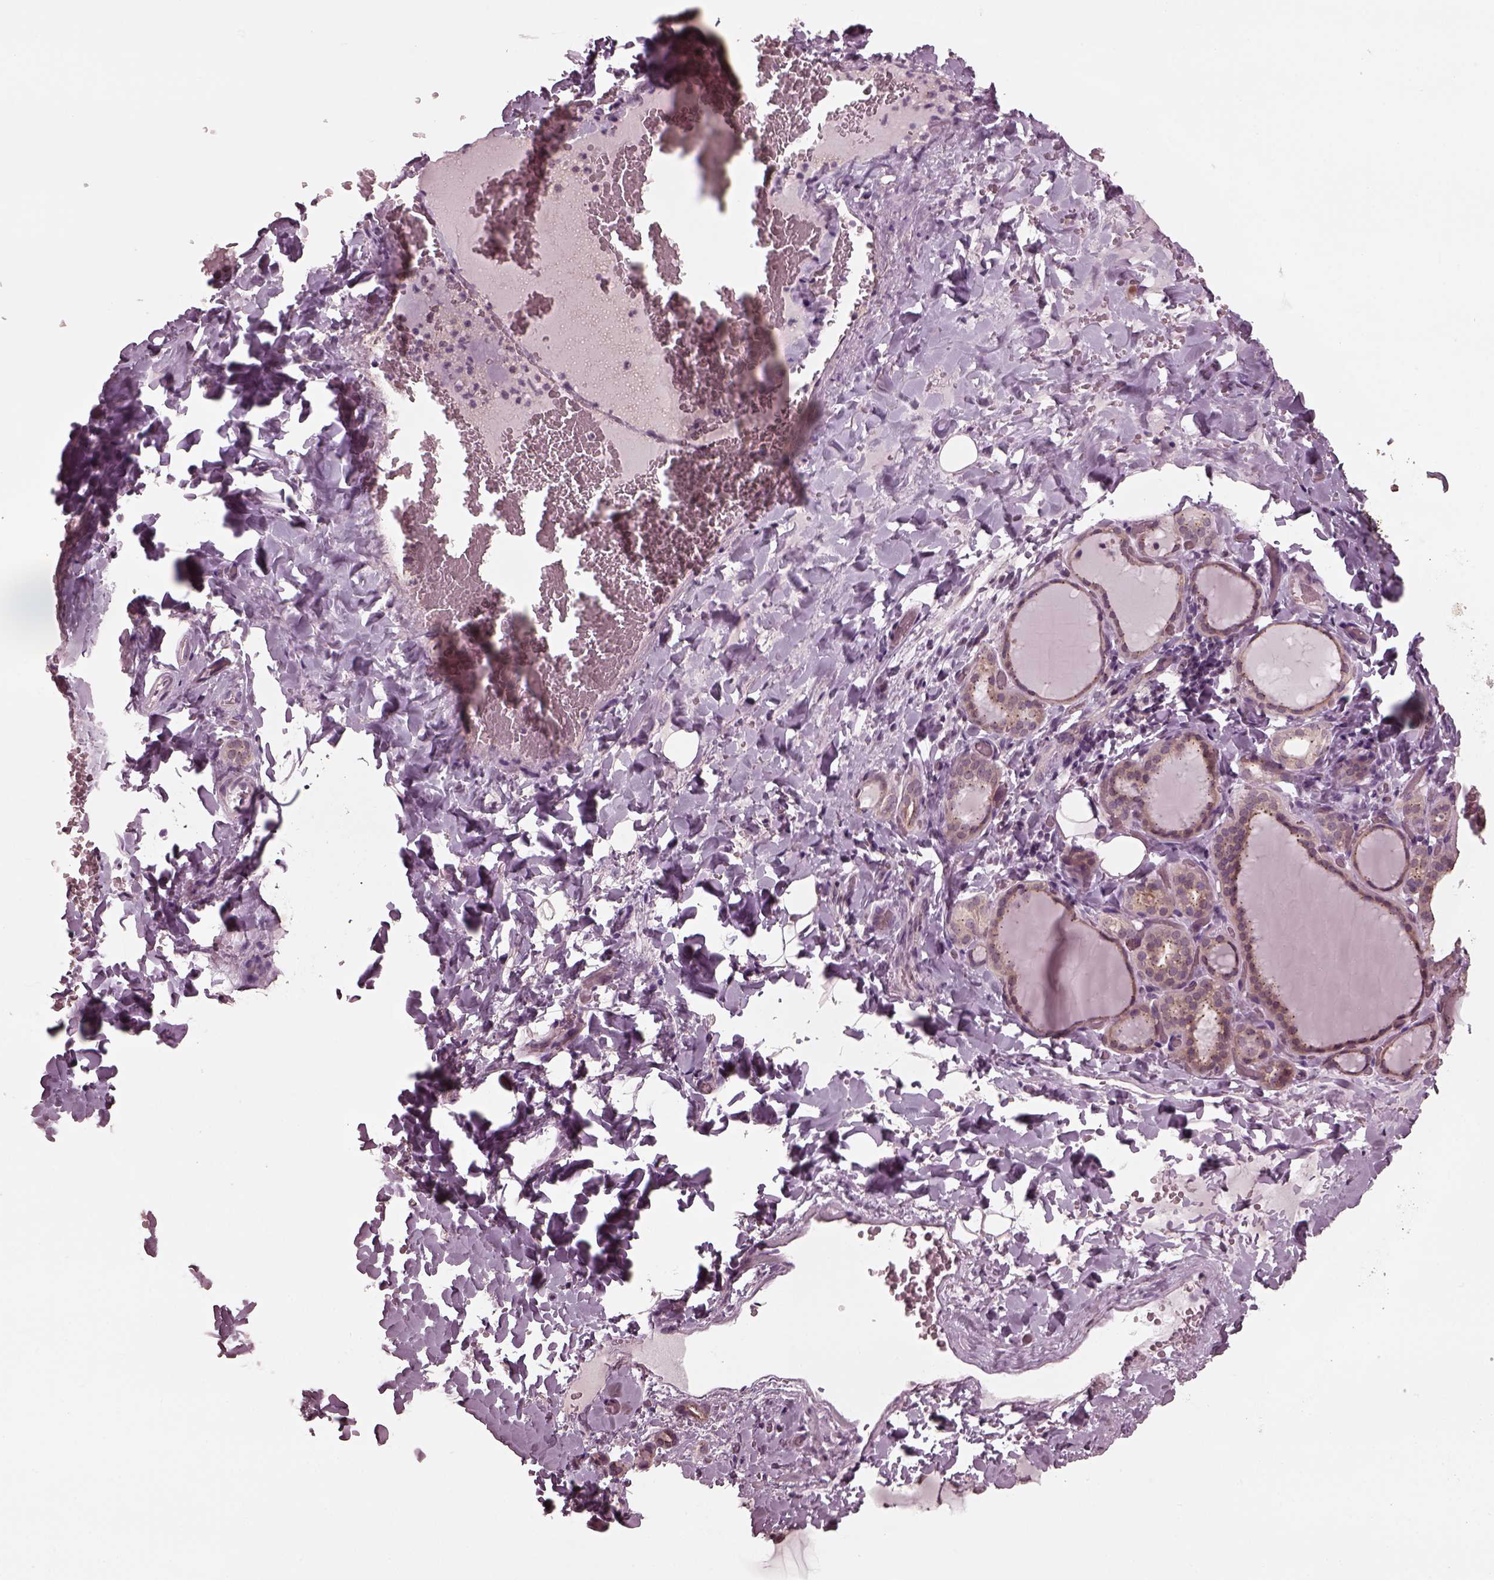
{"staining": {"intensity": "negative", "quantity": "none", "location": "none"}, "tissue": "thyroid gland", "cell_type": "Glandular cells", "image_type": "normal", "snomed": [{"axis": "morphology", "description": "Normal tissue, NOS"}, {"axis": "topography", "description": "Thyroid gland"}], "caption": "A high-resolution micrograph shows immunohistochemistry staining of benign thyroid gland, which demonstrates no significant positivity in glandular cells.", "gene": "SAXO1", "patient": {"sex": "female", "age": 22}}